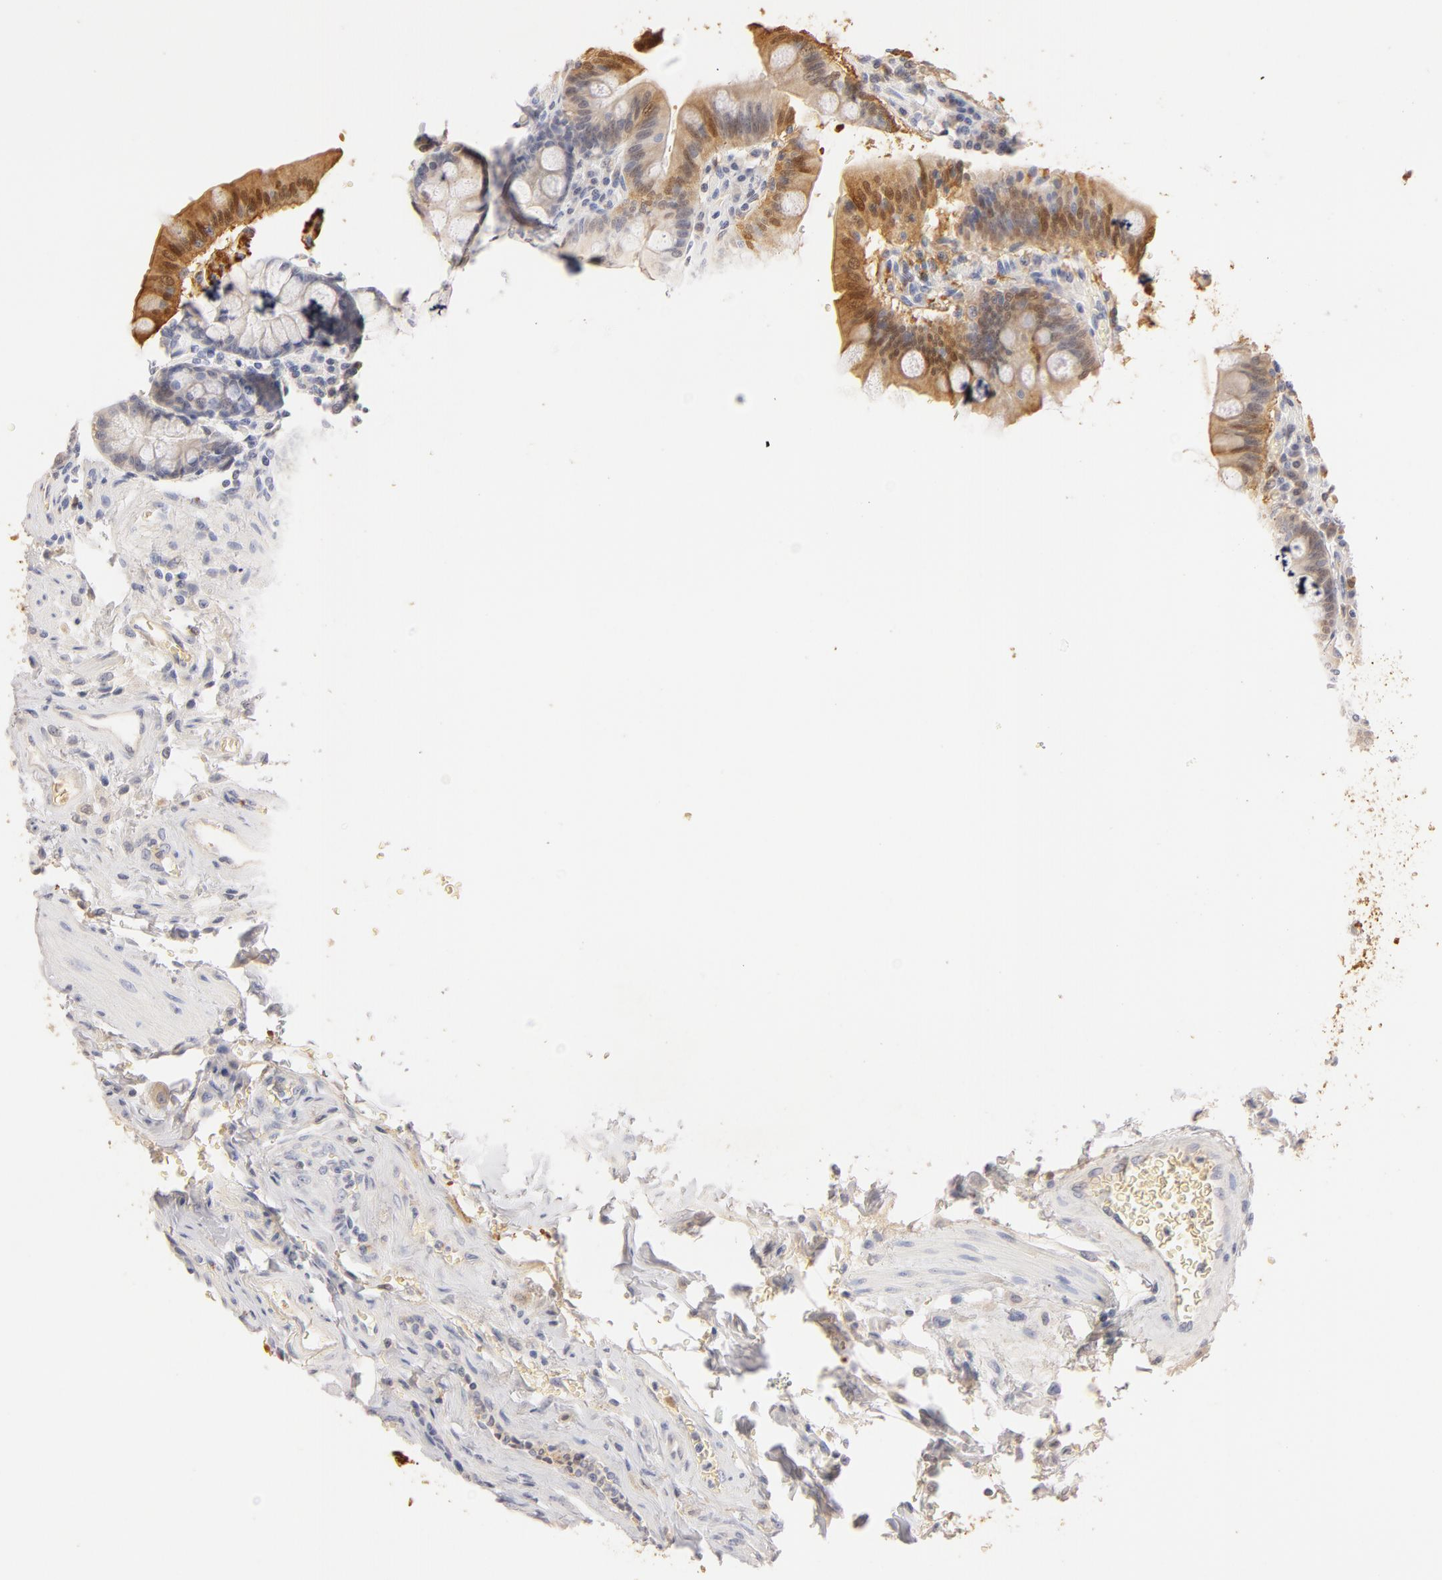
{"staining": {"intensity": "moderate", "quantity": ">75%", "location": "nuclear"}, "tissue": "duodenum", "cell_type": "Glandular cells", "image_type": "normal", "snomed": [{"axis": "morphology", "description": "Normal tissue, NOS"}, {"axis": "topography", "description": "Pancreas"}, {"axis": "topography", "description": "Duodenum"}], "caption": "Immunohistochemical staining of benign human duodenum demonstrates moderate nuclear protein staining in approximately >75% of glandular cells.", "gene": "CA2", "patient": {"sex": "male", "age": 79}}